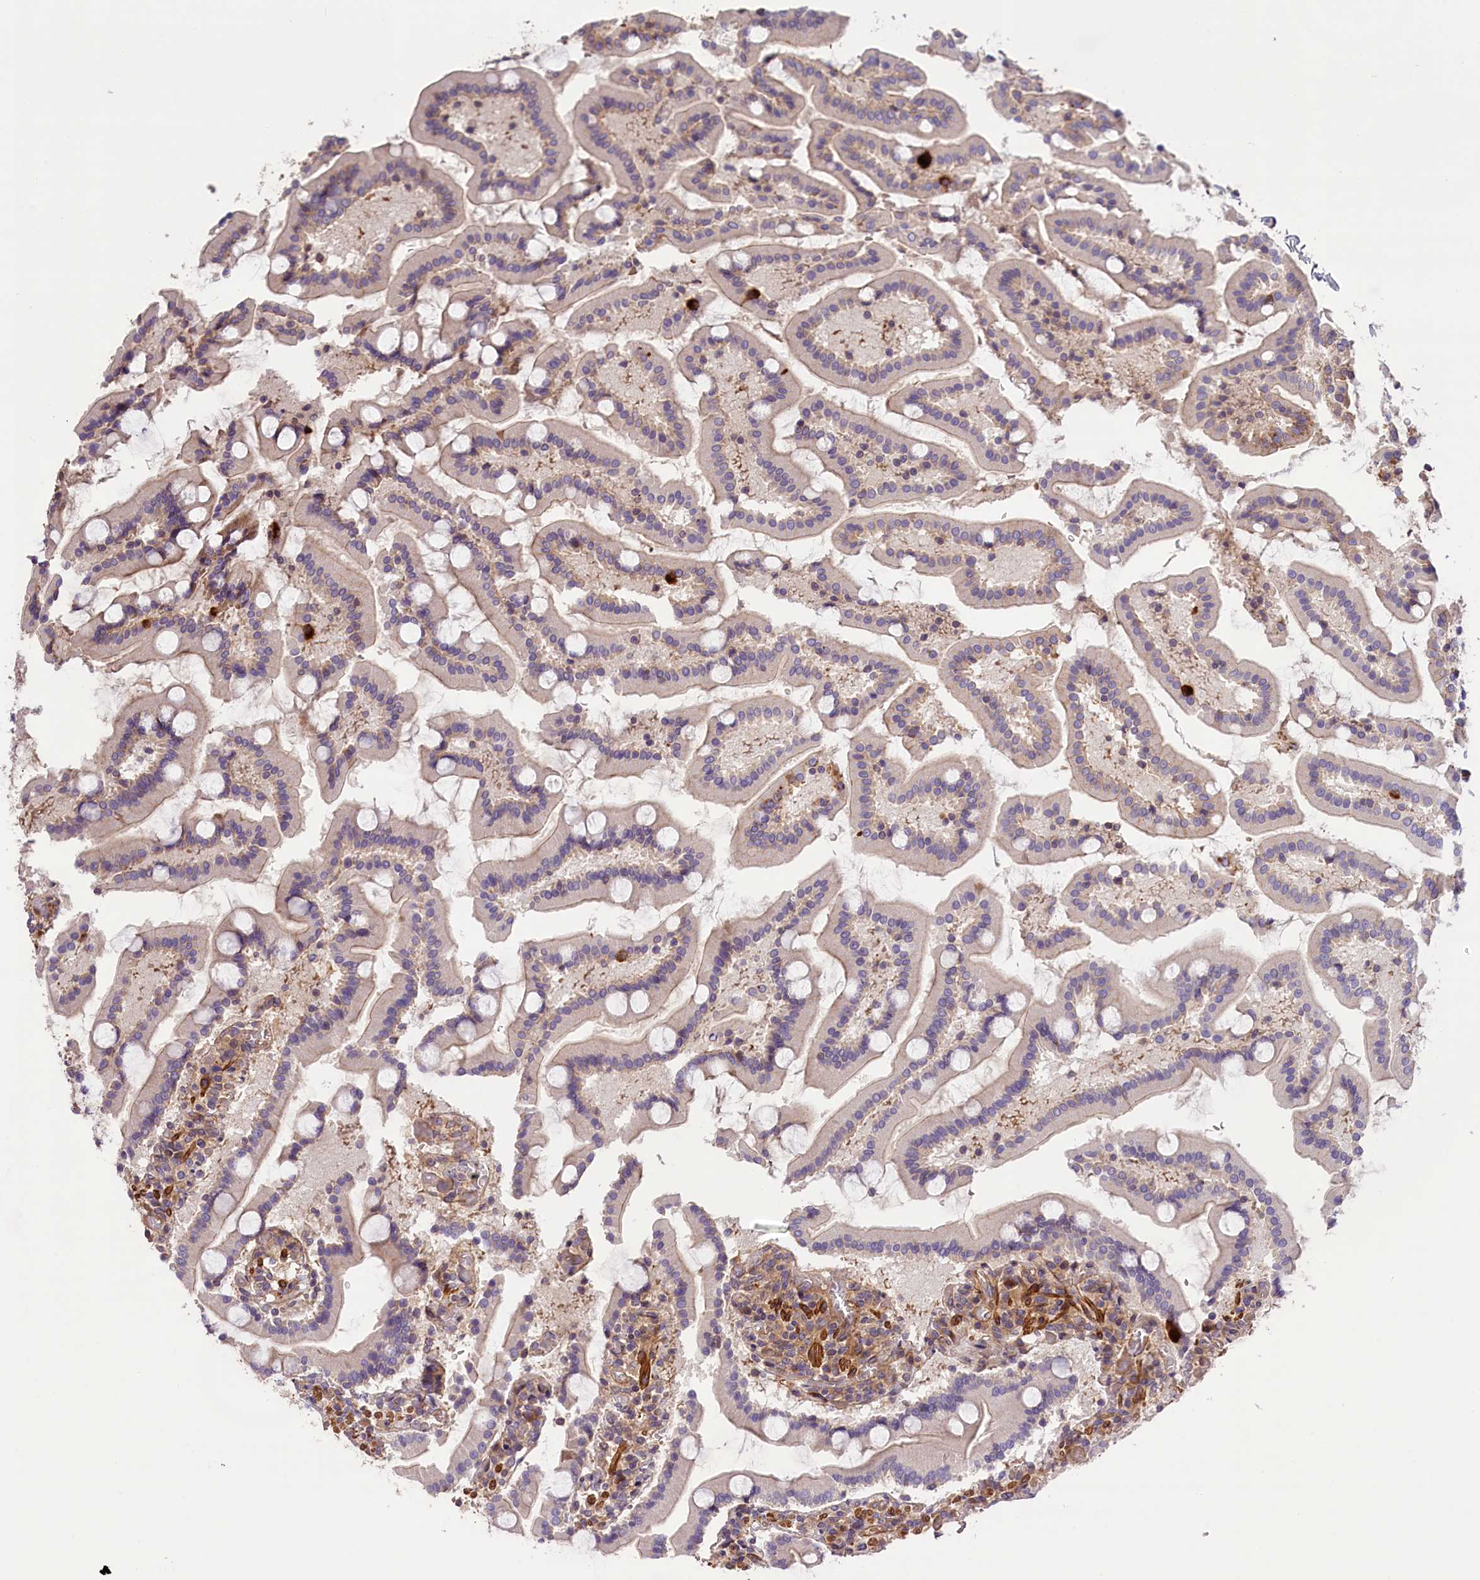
{"staining": {"intensity": "weak", "quantity": "25%-75%", "location": "cytoplasmic/membranous"}, "tissue": "duodenum", "cell_type": "Glandular cells", "image_type": "normal", "snomed": [{"axis": "morphology", "description": "Normal tissue, NOS"}, {"axis": "topography", "description": "Duodenum"}], "caption": "Immunohistochemical staining of benign human duodenum shows low levels of weak cytoplasmic/membranous positivity in about 25%-75% of glandular cells. (Stains: DAB in brown, nuclei in blue, Microscopy: brightfield microscopy at high magnification).", "gene": "FUZ", "patient": {"sex": "male", "age": 55}}